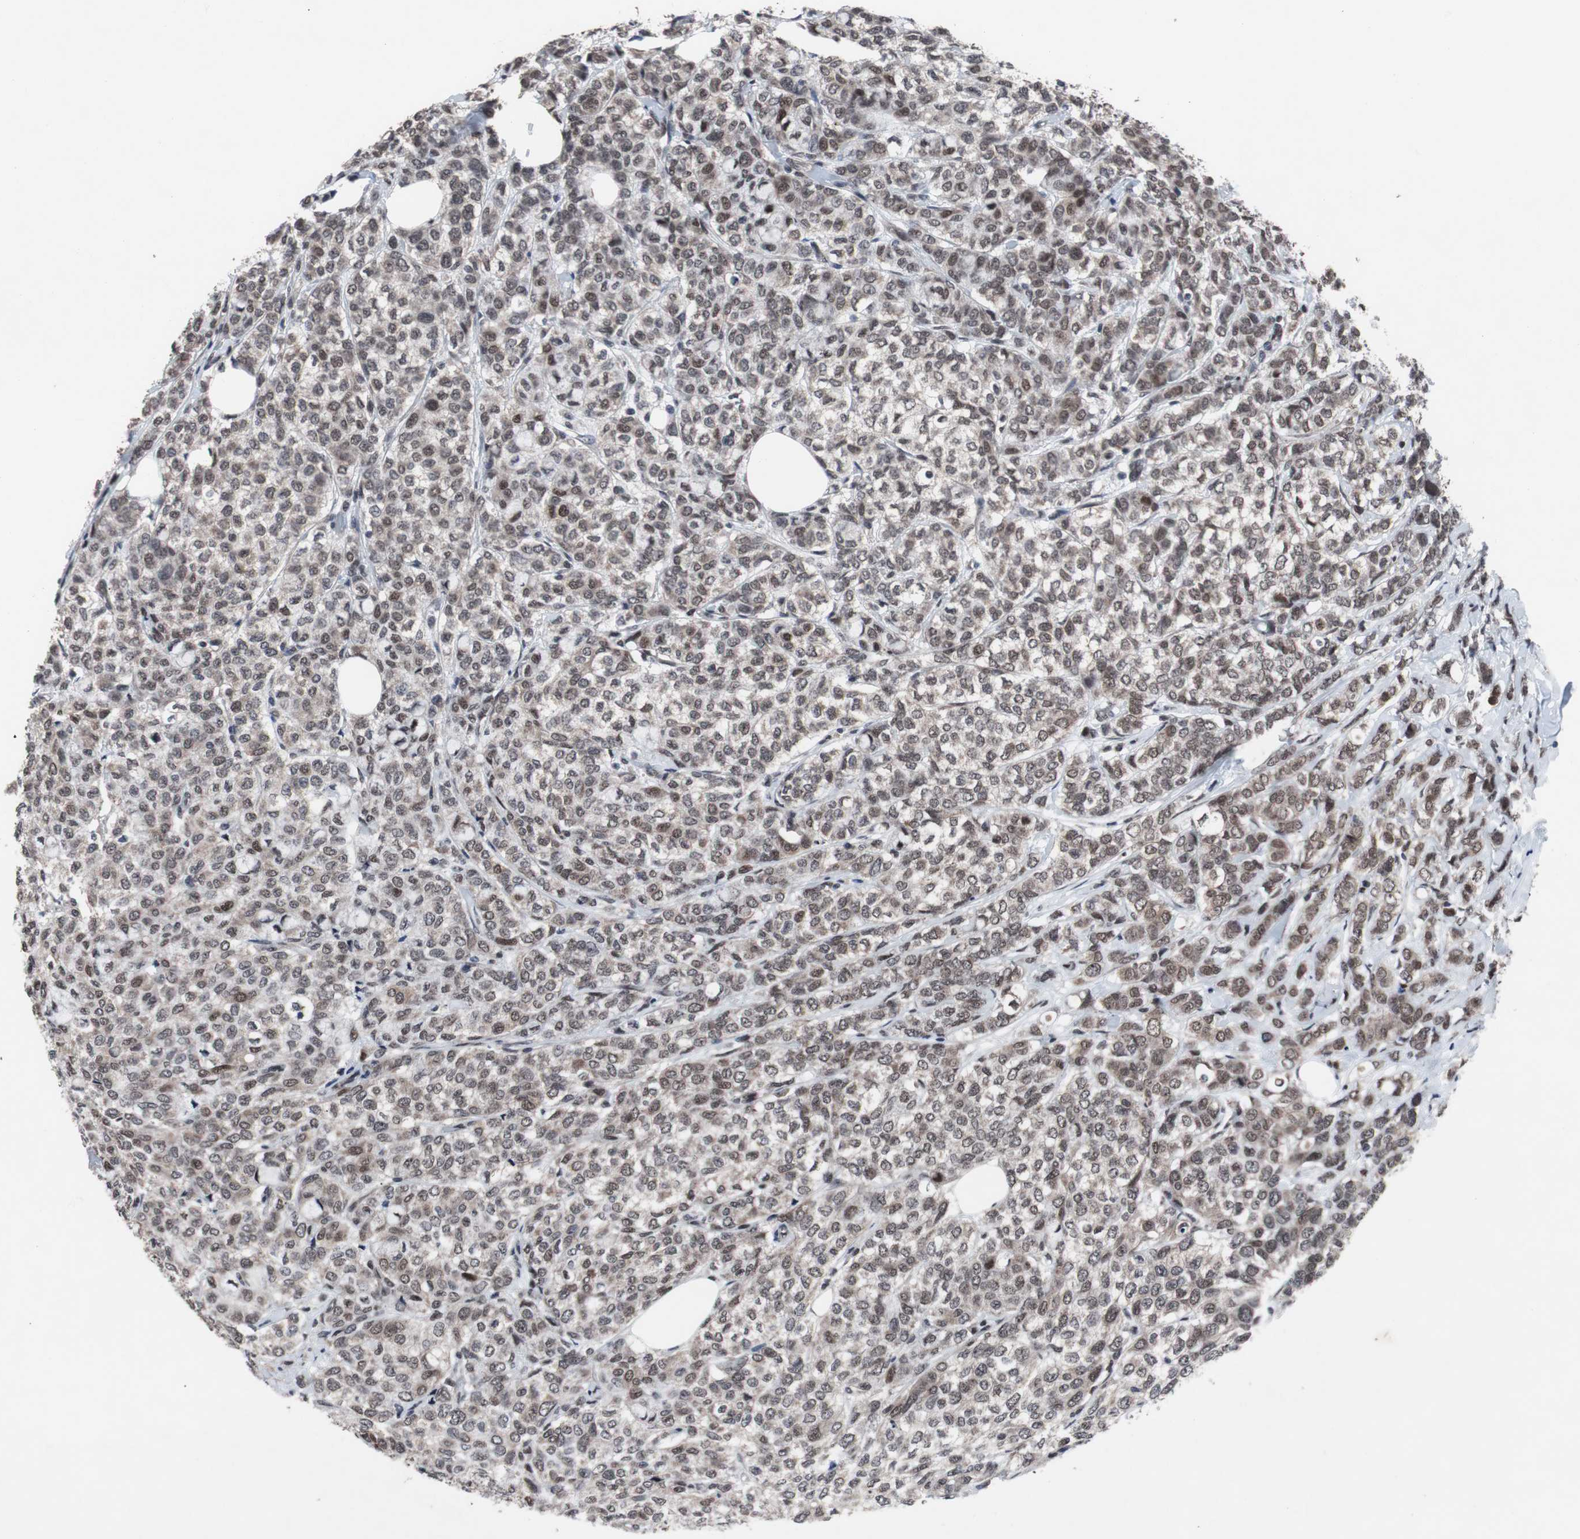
{"staining": {"intensity": "weak", "quantity": ">75%", "location": "nuclear"}, "tissue": "breast cancer", "cell_type": "Tumor cells", "image_type": "cancer", "snomed": [{"axis": "morphology", "description": "Lobular carcinoma"}, {"axis": "topography", "description": "Breast"}], "caption": "Immunohistochemistry of human breast cancer displays low levels of weak nuclear positivity in about >75% of tumor cells.", "gene": "GTF2F2", "patient": {"sex": "female", "age": 60}}